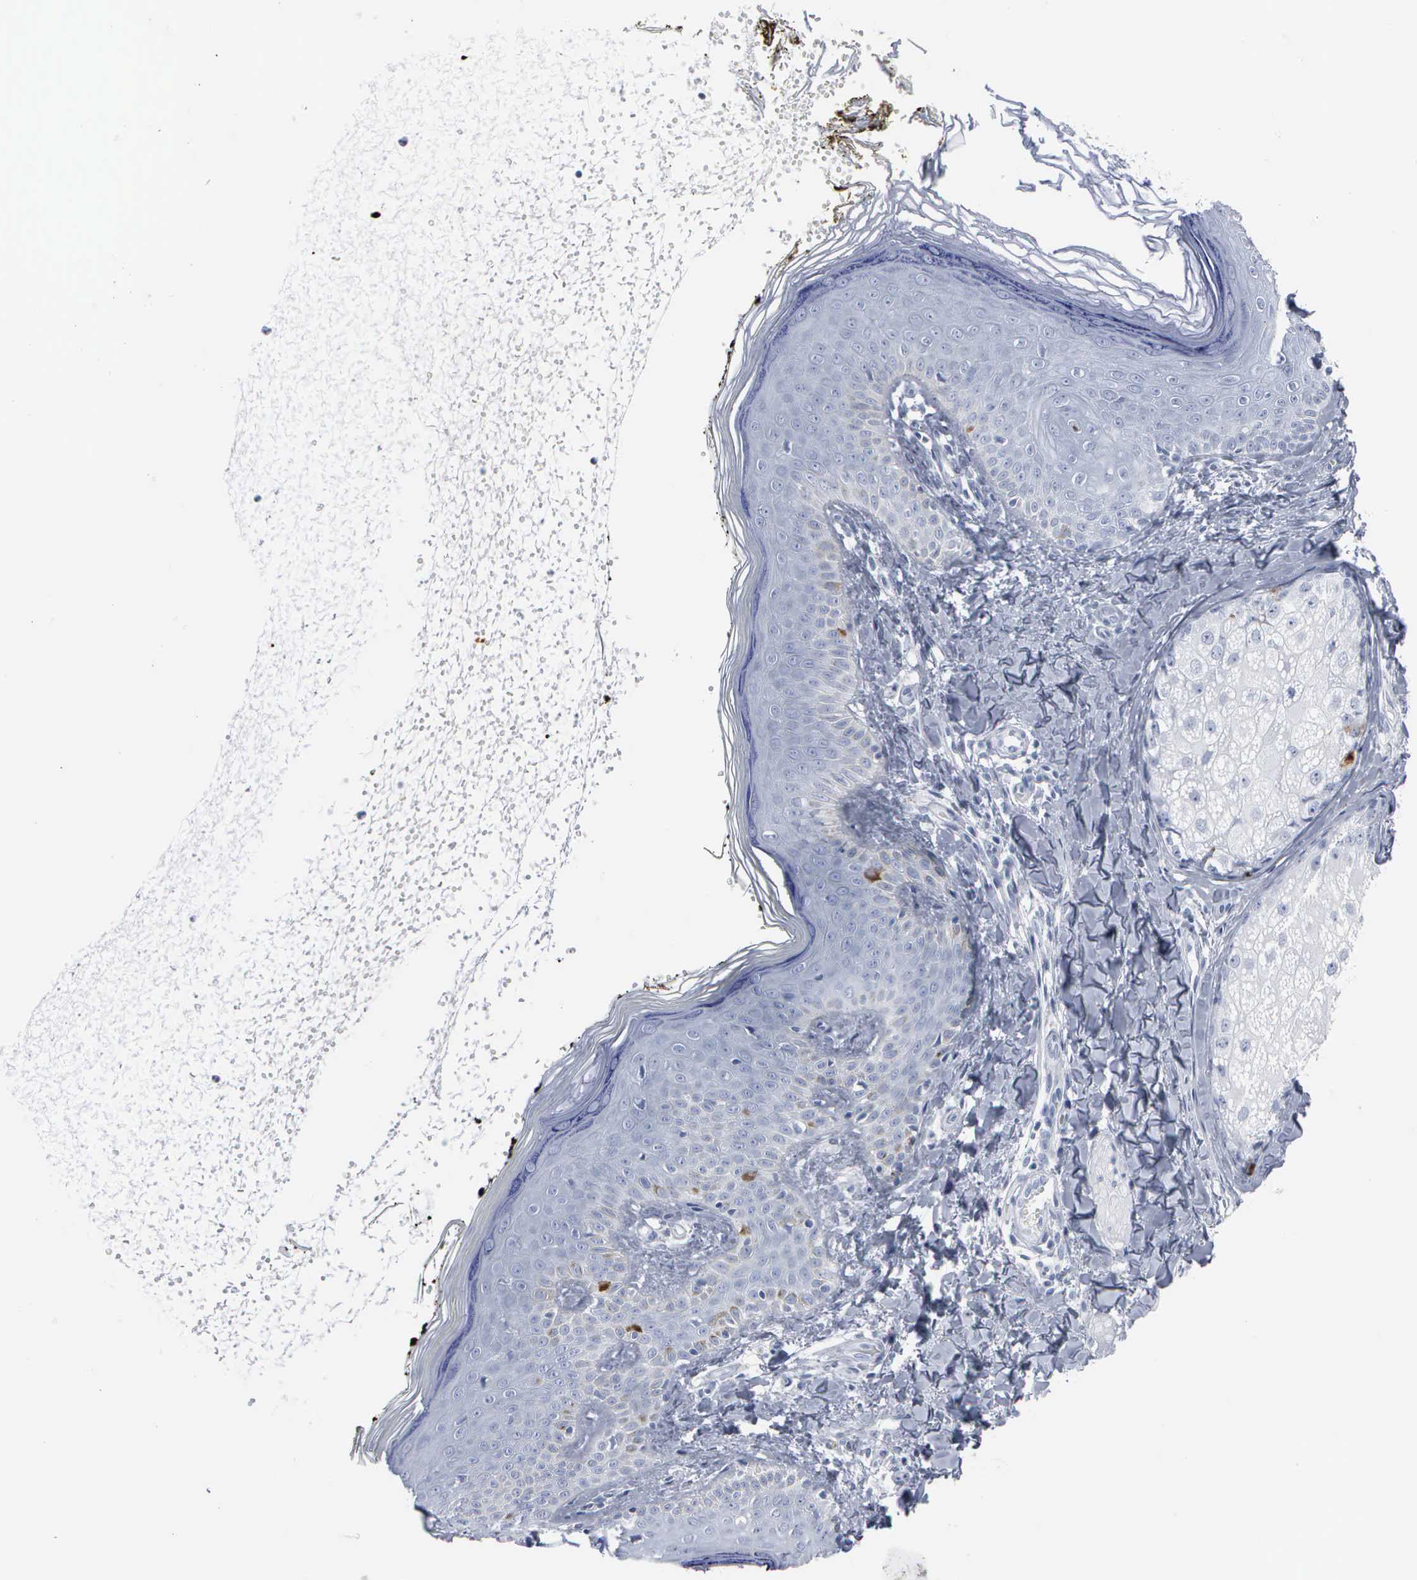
{"staining": {"intensity": "negative", "quantity": "none", "location": "none"}, "tissue": "skin", "cell_type": "Fibroblasts", "image_type": "normal", "snomed": [{"axis": "morphology", "description": "Normal tissue, NOS"}, {"axis": "topography", "description": "Skin"}], "caption": "There is no significant positivity in fibroblasts of skin. The staining was performed using DAB (3,3'-diaminobenzidine) to visualize the protein expression in brown, while the nuclei were stained in blue with hematoxylin (Magnification: 20x).", "gene": "CCNB1", "patient": {"sex": "female", "age": 15}}